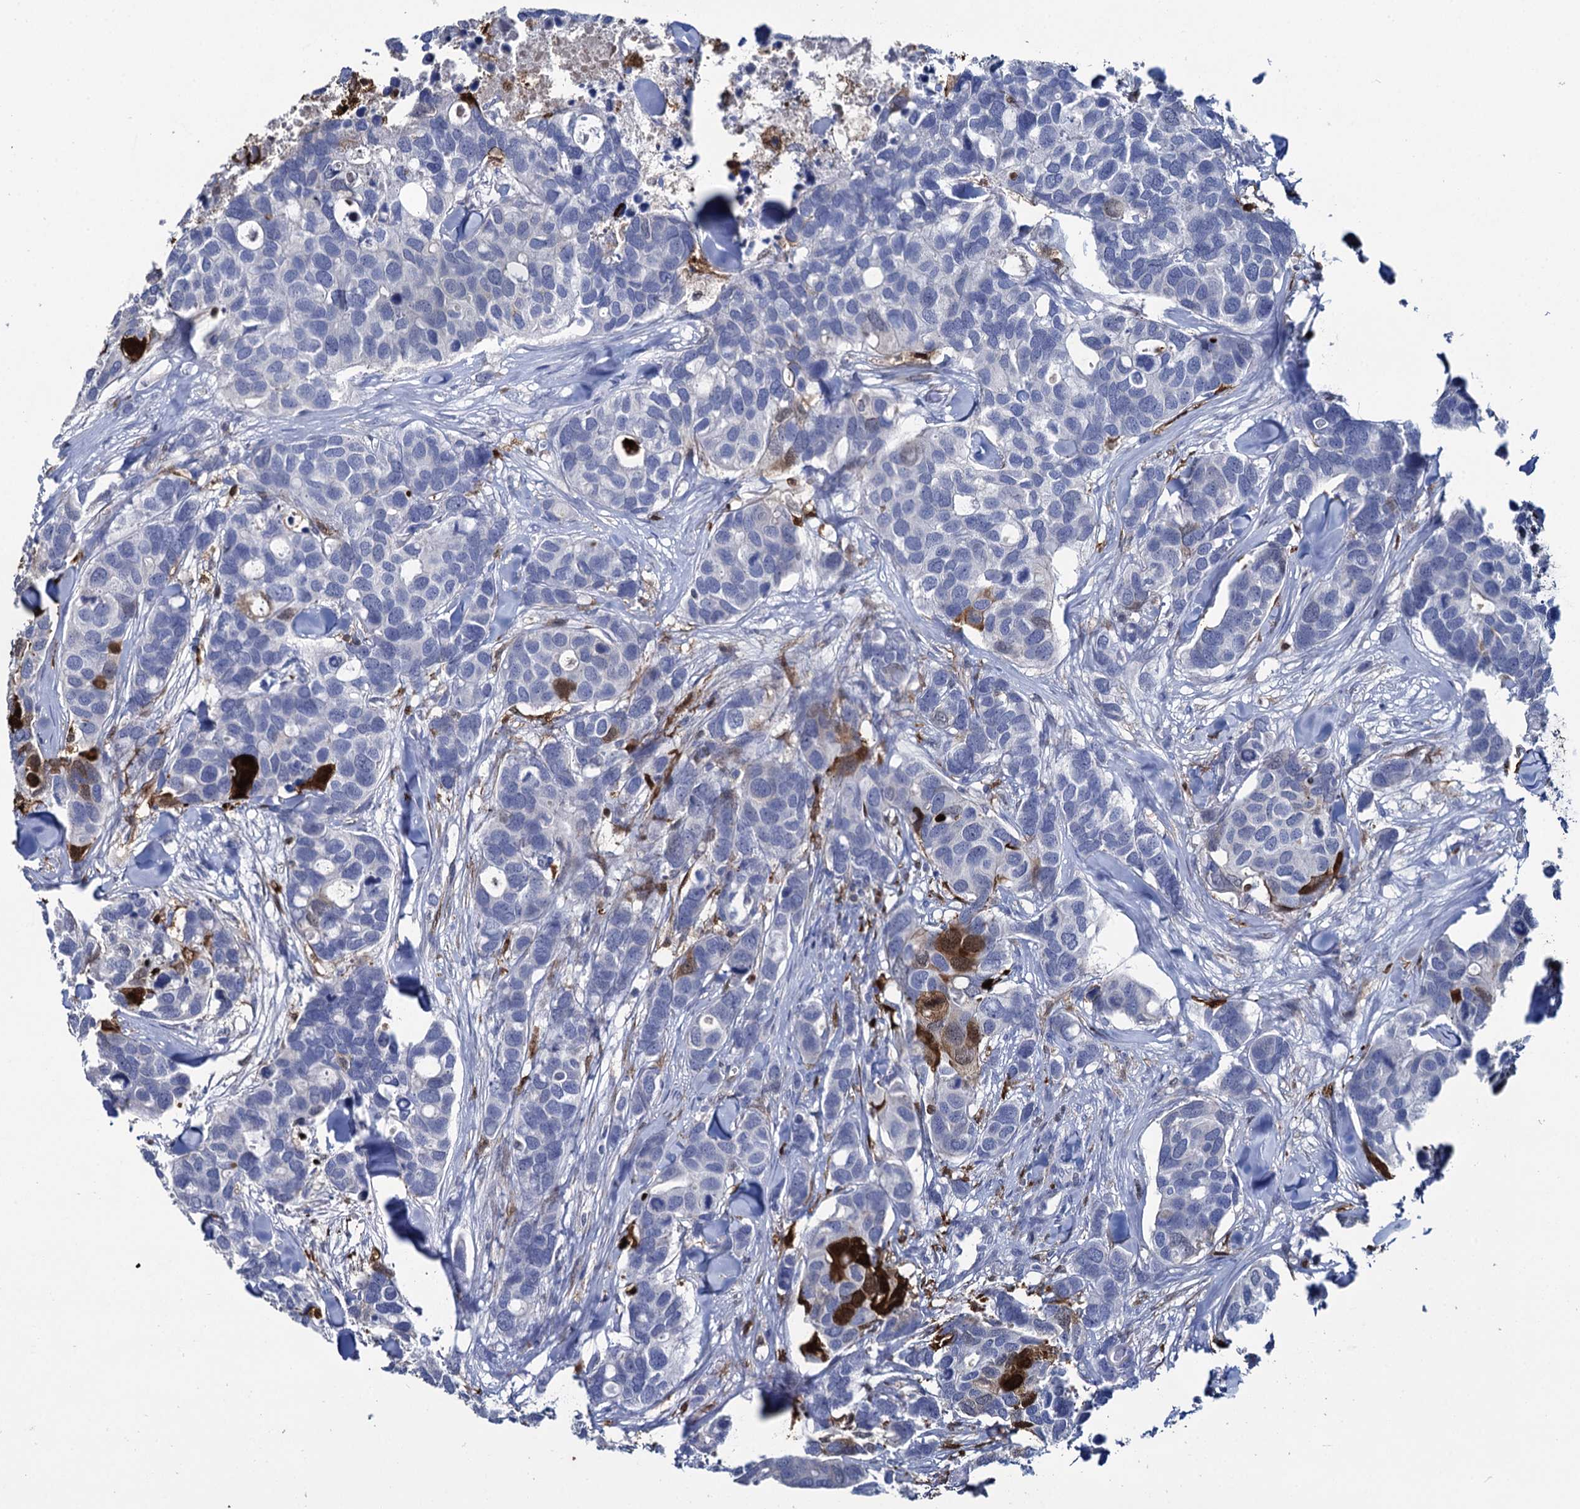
{"staining": {"intensity": "negative", "quantity": "none", "location": "none"}, "tissue": "breast cancer", "cell_type": "Tumor cells", "image_type": "cancer", "snomed": [{"axis": "morphology", "description": "Duct carcinoma"}, {"axis": "topography", "description": "Breast"}], "caption": "The immunohistochemistry image has no significant staining in tumor cells of breast cancer tissue. (DAB immunohistochemistry visualized using brightfield microscopy, high magnification).", "gene": "FABP5", "patient": {"sex": "female", "age": 83}}